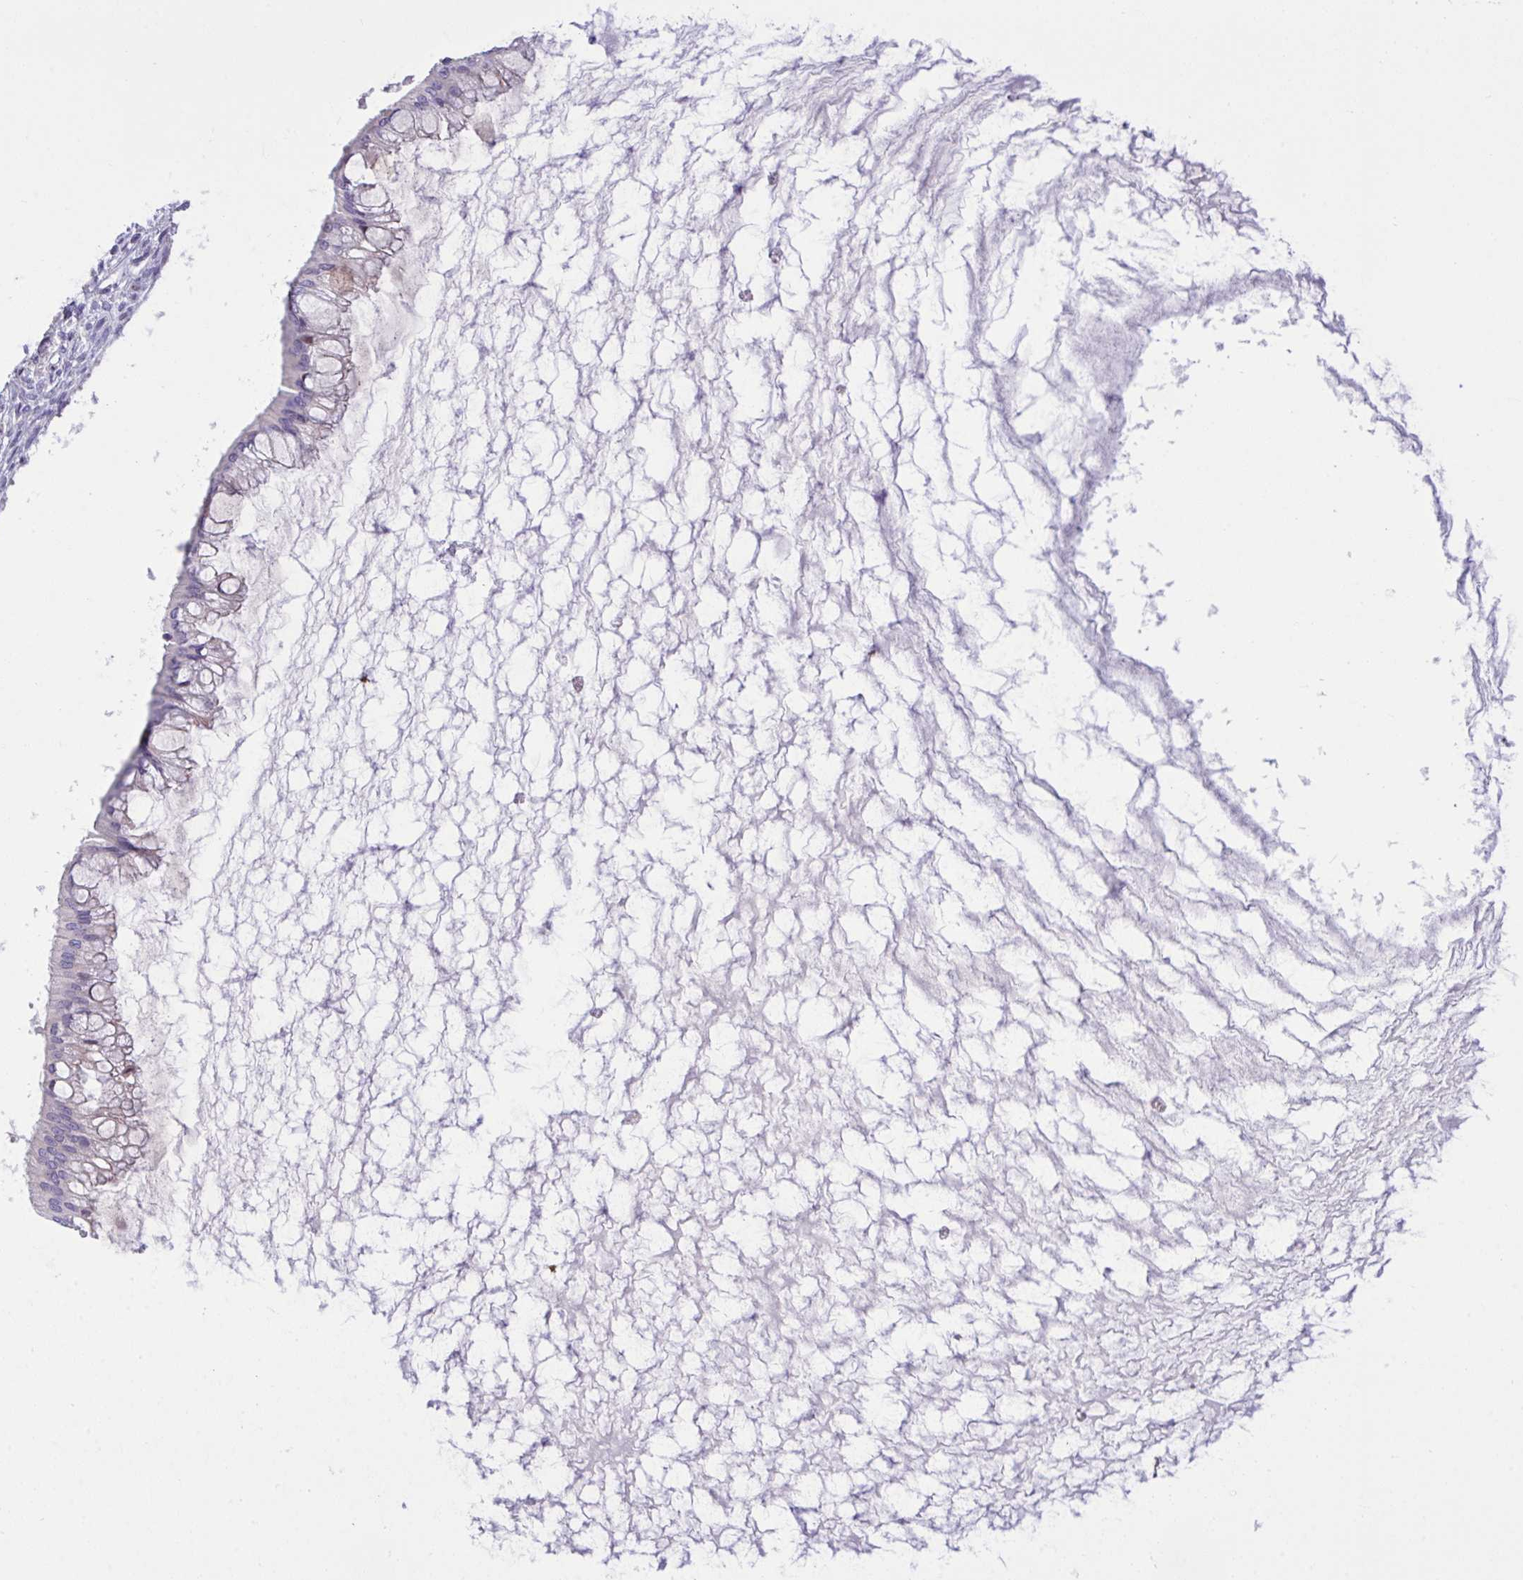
{"staining": {"intensity": "negative", "quantity": "none", "location": "none"}, "tissue": "ovarian cancer", "cell_type": "Tumor cells", "image_type": "cancer", "snomed": [{"axis": "morphology", "description": "Cystadenocarcinoma, mucinous, NOS"}, {"axis": "topography", "description": "Ovary"}], "caption": "Immunohistochemistry of ovarian mucinous cystadenocarcinoma exhibits no staining in tumor cells.", "gene": "WDR97", "patient": {"sex": "female", "age": 73}}